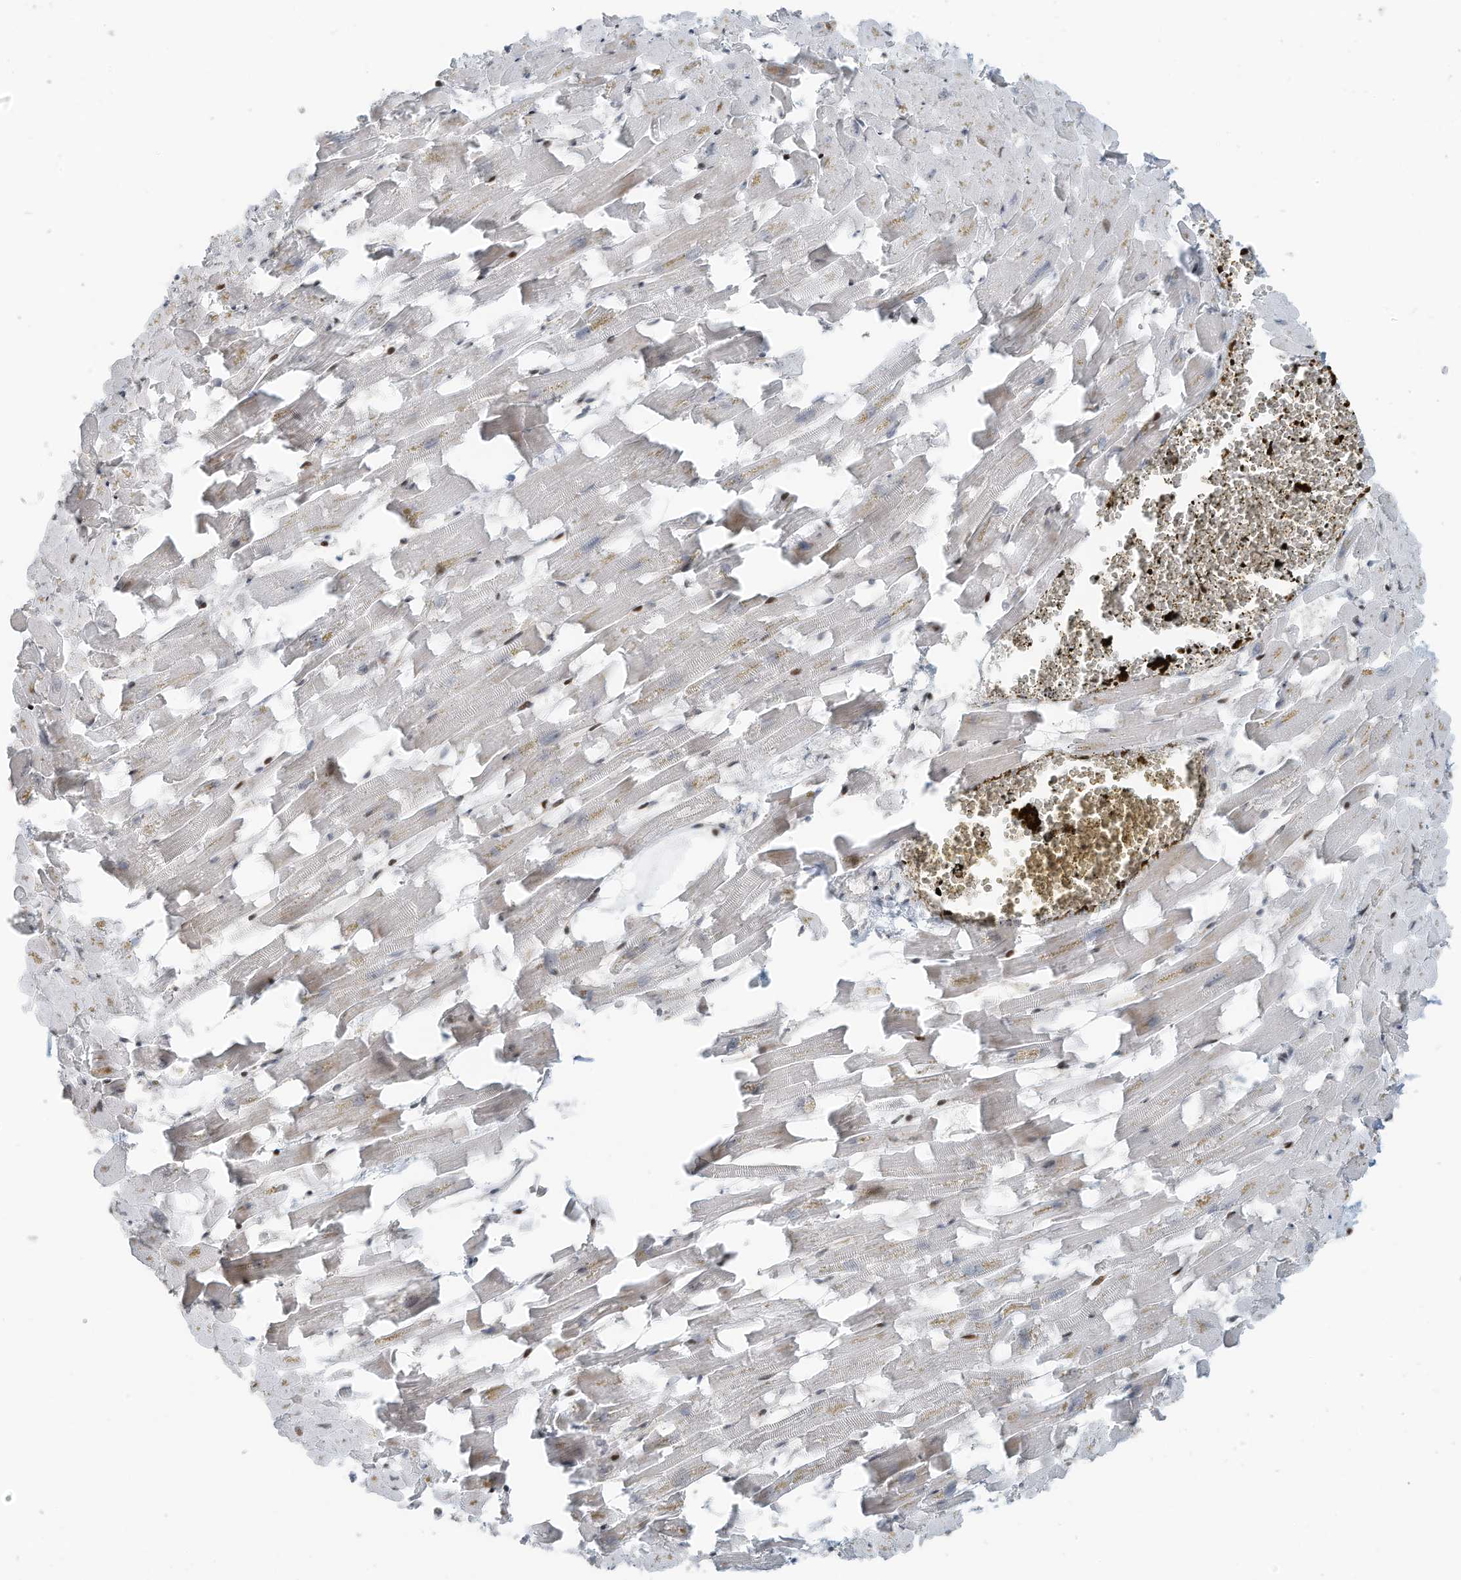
{"staining": {"intensity": "weak", "quantity": "25%-75%", "location": "nuclear"}, "tissue": "heart muscle", "cell_type": "Cardiomyocytes", "image_type": "normal", "snomed": [{"axis": "morphology", "description": "Normal tissue, NOS"}, {"axis": "topography", "description": "Heart"}], "caption": "Heart muscle was stained to show a protein in brown. There is low levels of weak nuclear positivity in about 25%-75% of cardiomyocytes. The staining is performed using DAB (3,3'-diaminobenzidine) brown chromogen to label protein expression. The nuclei are counter-stained blue using hematoxylin.", "gene": "PCNP", "patient": {"sex": "female", "age": 64}}